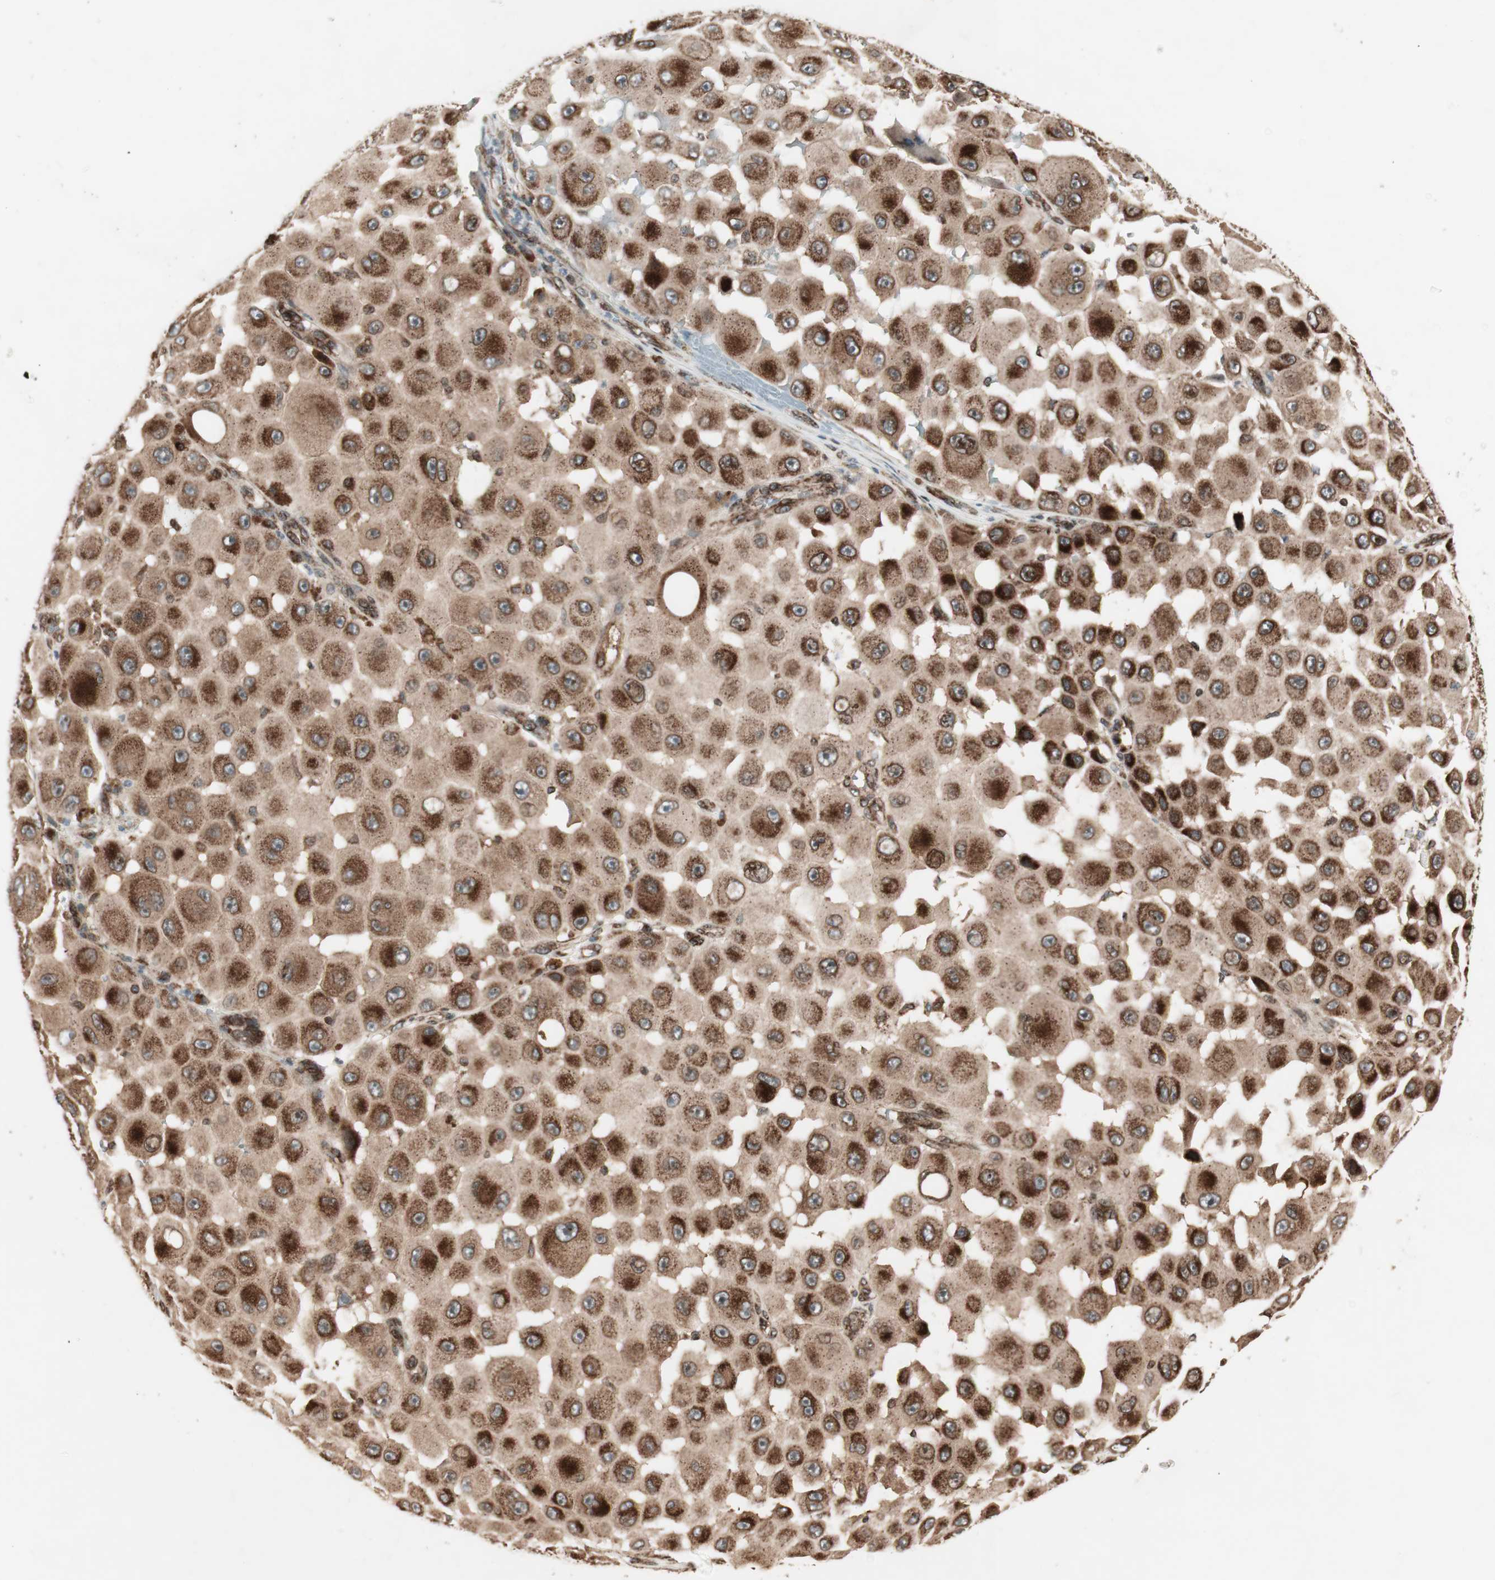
{"staining": {"intensity": "strong", "quantity": ">75%", "location": "cytoplasmic/membranous"}, "tissue": "melanoma", "cell_type": "Tumor cells", "image_type": "cancer", "snomed": [{"axis": "morphology", "description": "Malignant melanoma, NOS"}, {"axis": "topography", "description": "Skin"}], "caption": "Protein staining shows strong cytoplasmic/membranous expression in approximately >75% of tumor cells in melanoma.", "gene": "NUP62", "patient": {"sex": "female", "age": 81}}